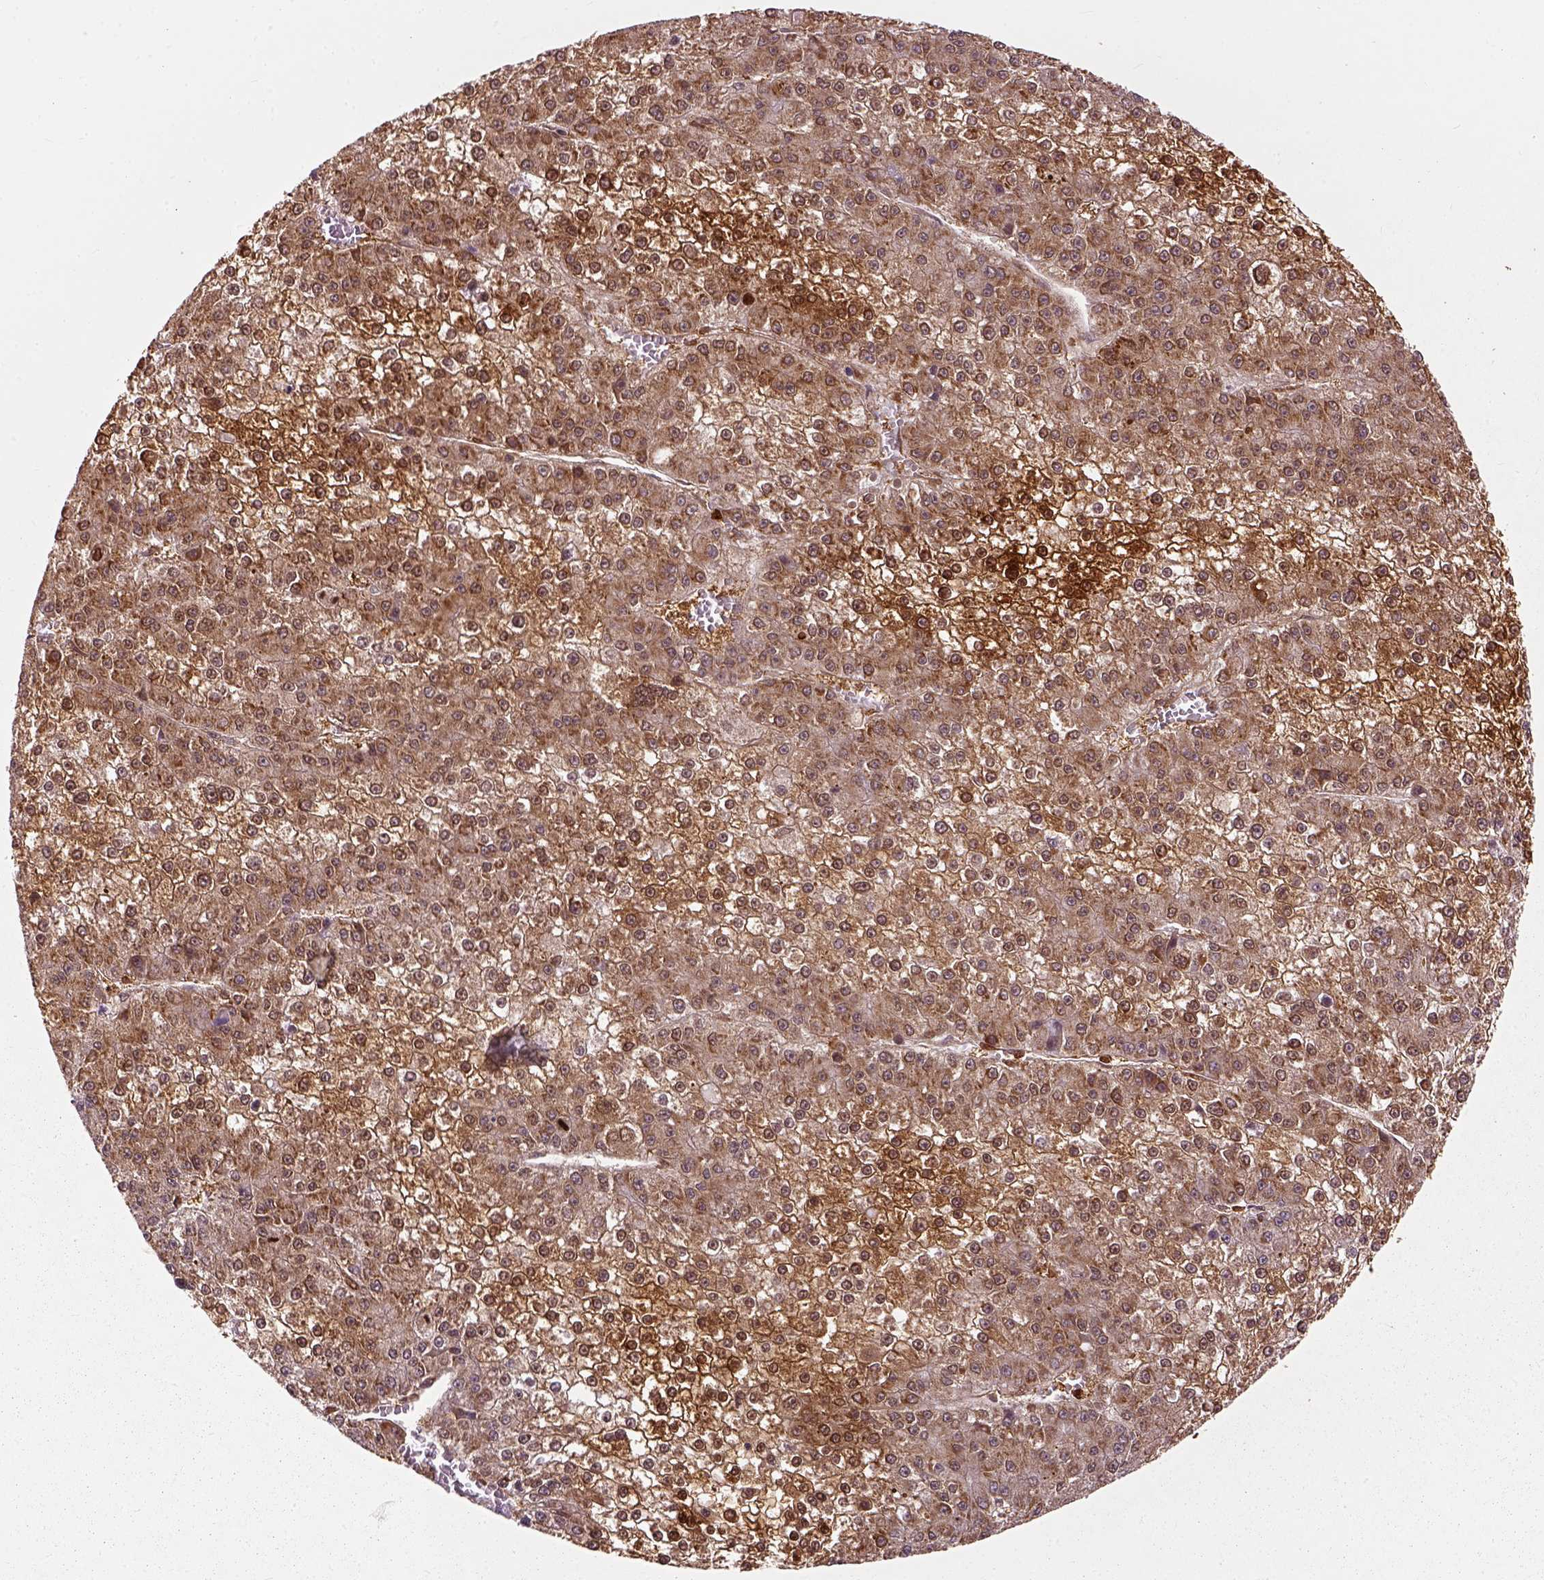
{"staining": {"intensity": "moderate", "quantity": ">75%", "location": "cytoplasmic/membranous"}, "tissue": "liver cancer", "cell_type": "Tumor cells", "image_type": "cancer", "snomed": [{"axis": "morphology", "description": "Carcinoma, Hepatocellular, NOS"}, {"axis": "topography", "description": "Liver"}], "caption": "Liver cancer stained with immunohistochemistry (IHC) reveals moderate cytoplasmic/membranous positivity in approximately >75% of tumor cells.", "gene": "GPI", "patient": {"sex": "female", "age": 73}}